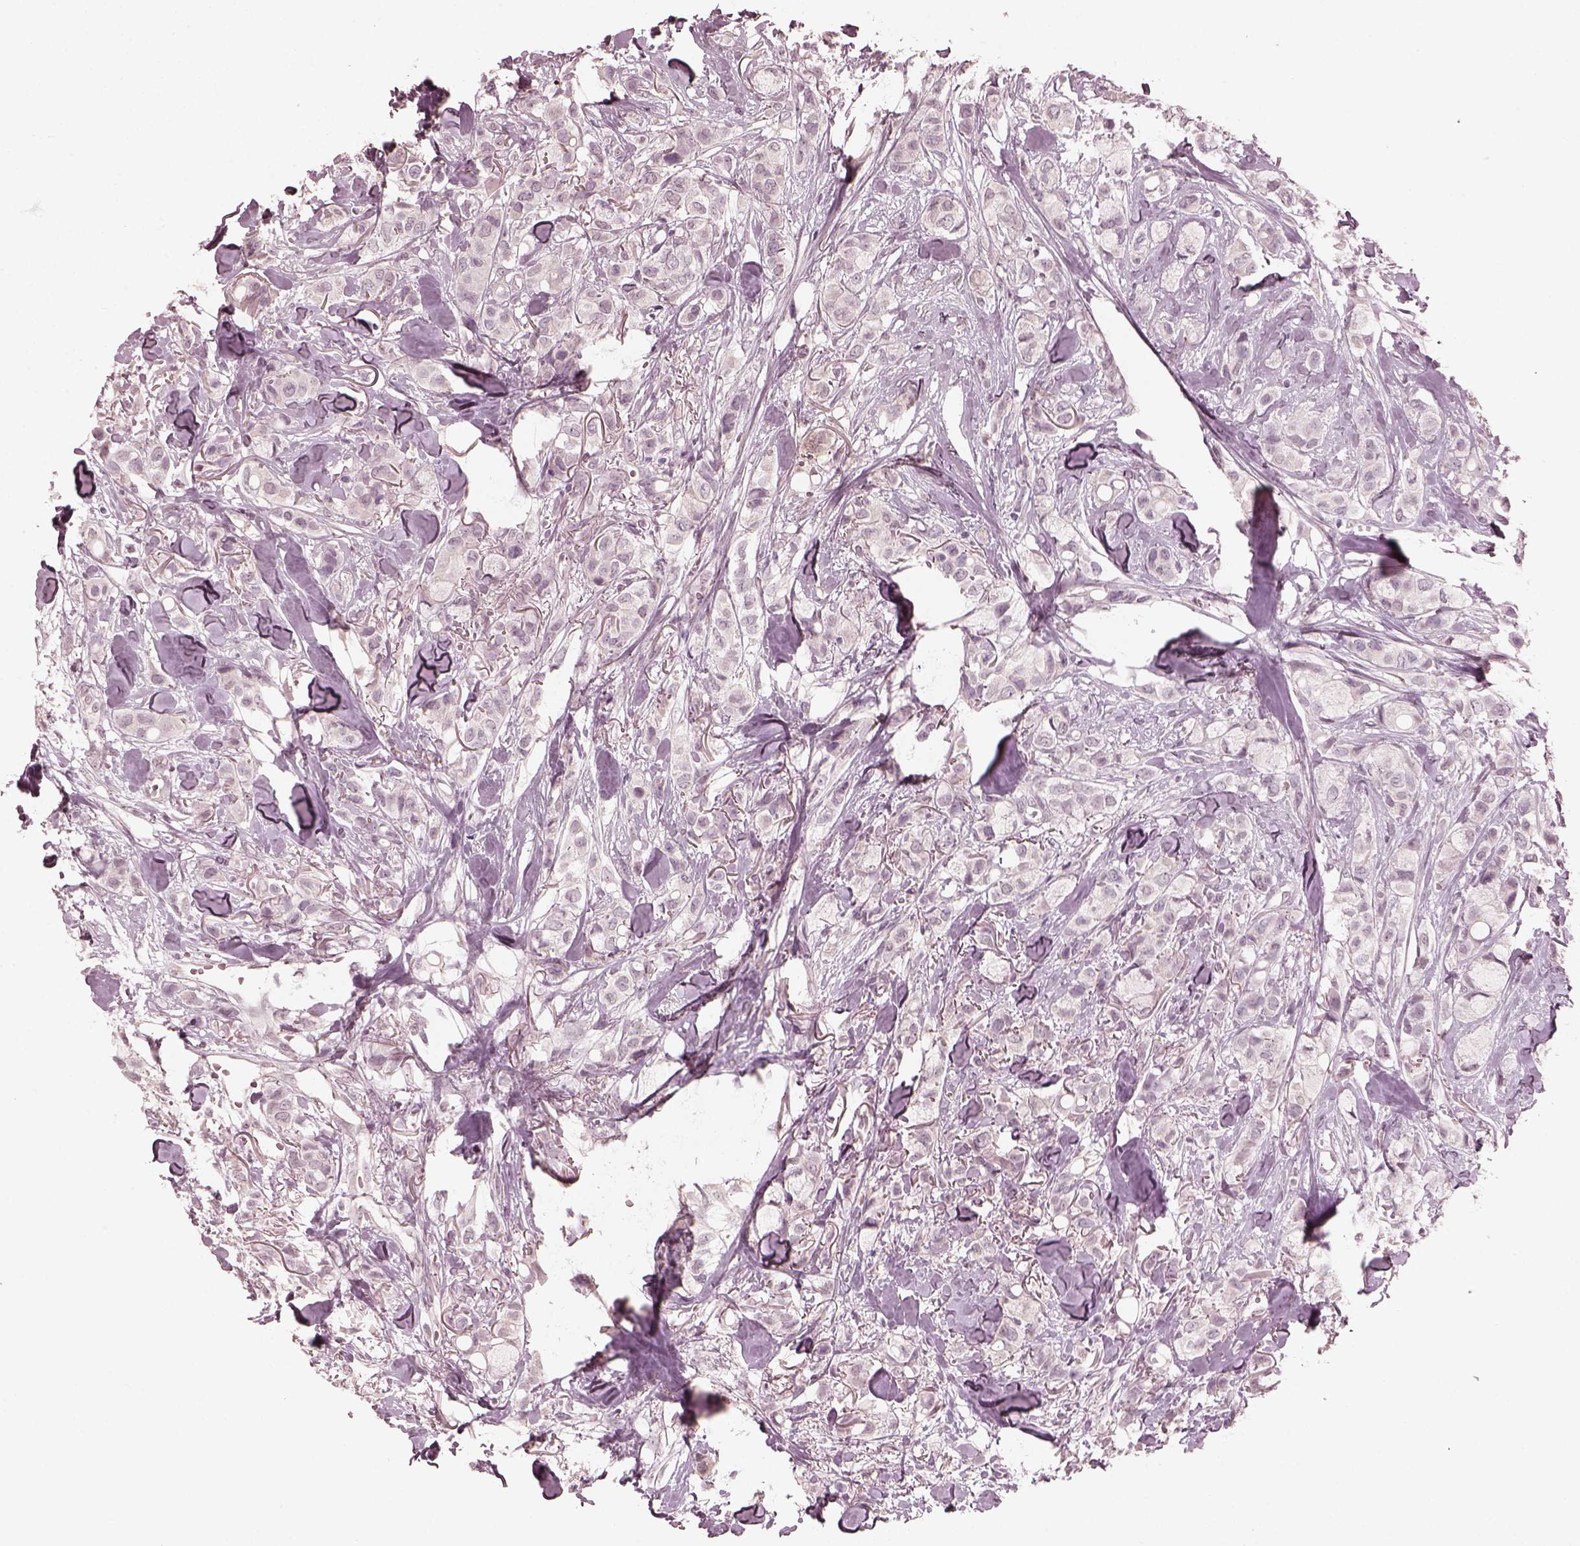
{"staining": {"intensity": "negative", "quantity": "none", "location": "none"}, "tissue": "breast cancer", "cell_type": "Tumor cells", "image_type": "cancer", "snomed": [{"axis": "morphology", "description": "Duct carcinoma"}, {"axis": "topography", "description": "Breast"}], "caption": "Intraductal carcinoma (breast) was stained to show a protein in brown. There is no significant expression in tumor cells.", "gene": "OPTC", "patient": {"sex": "female", "age": 85}}